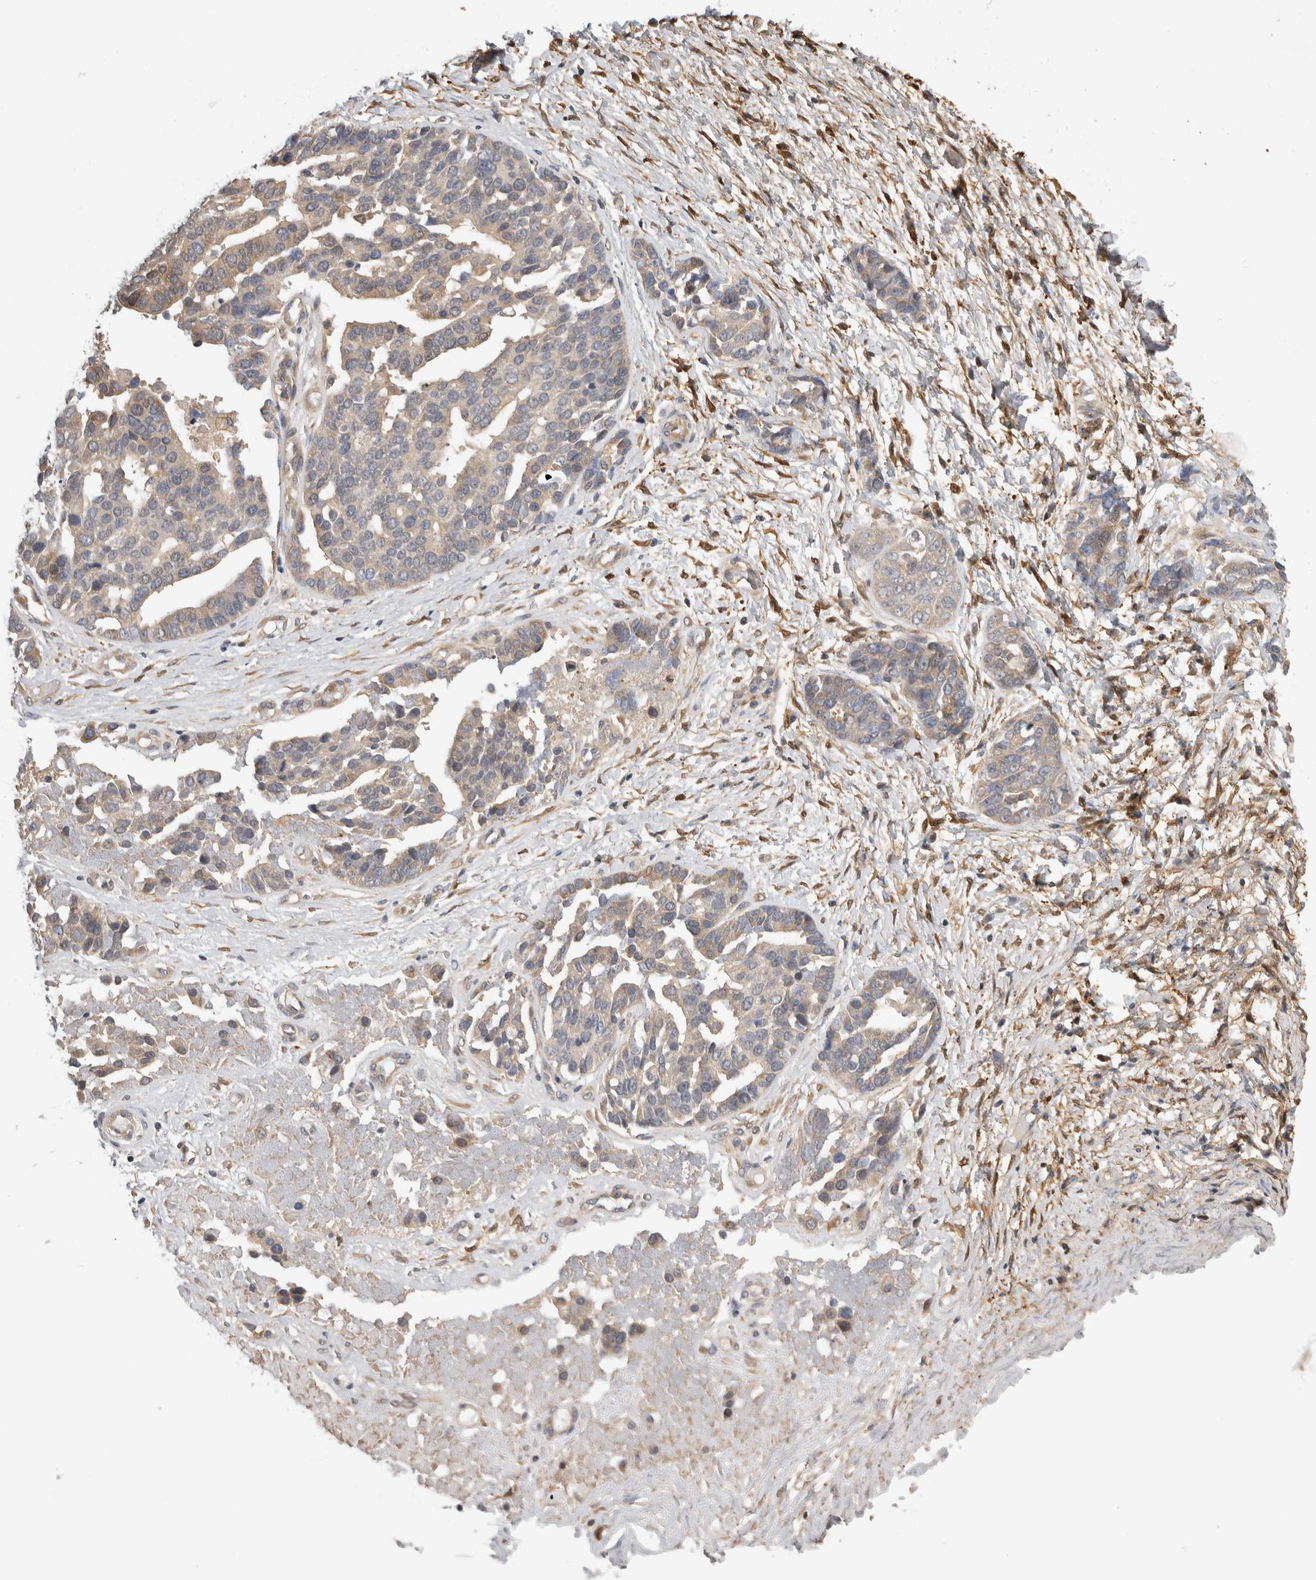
{"staining": {"intensity": "weak", "quantity": "25%-75%", "location": "cytoplasmic/membranous"}, "tissue": "ovarian cancer", "cell_type": "Tumor cells", "image_type": "cancer", "snomed": [{"axis": "morphology", "description": "Cystadenocarcinoma, serous, NOS"}, {"axis": "topography", "description": "Ovary"}], "caption": "A micrograph showing weak cytoplasmic/membranous positivity in about 25%-75% of tumor cells in serous cystadenocarcinoma (ovarian), as visualized by brown immunohistochemical staining.", "gene": "PGM1", "patient": {"sex": "female", "age": 44}}